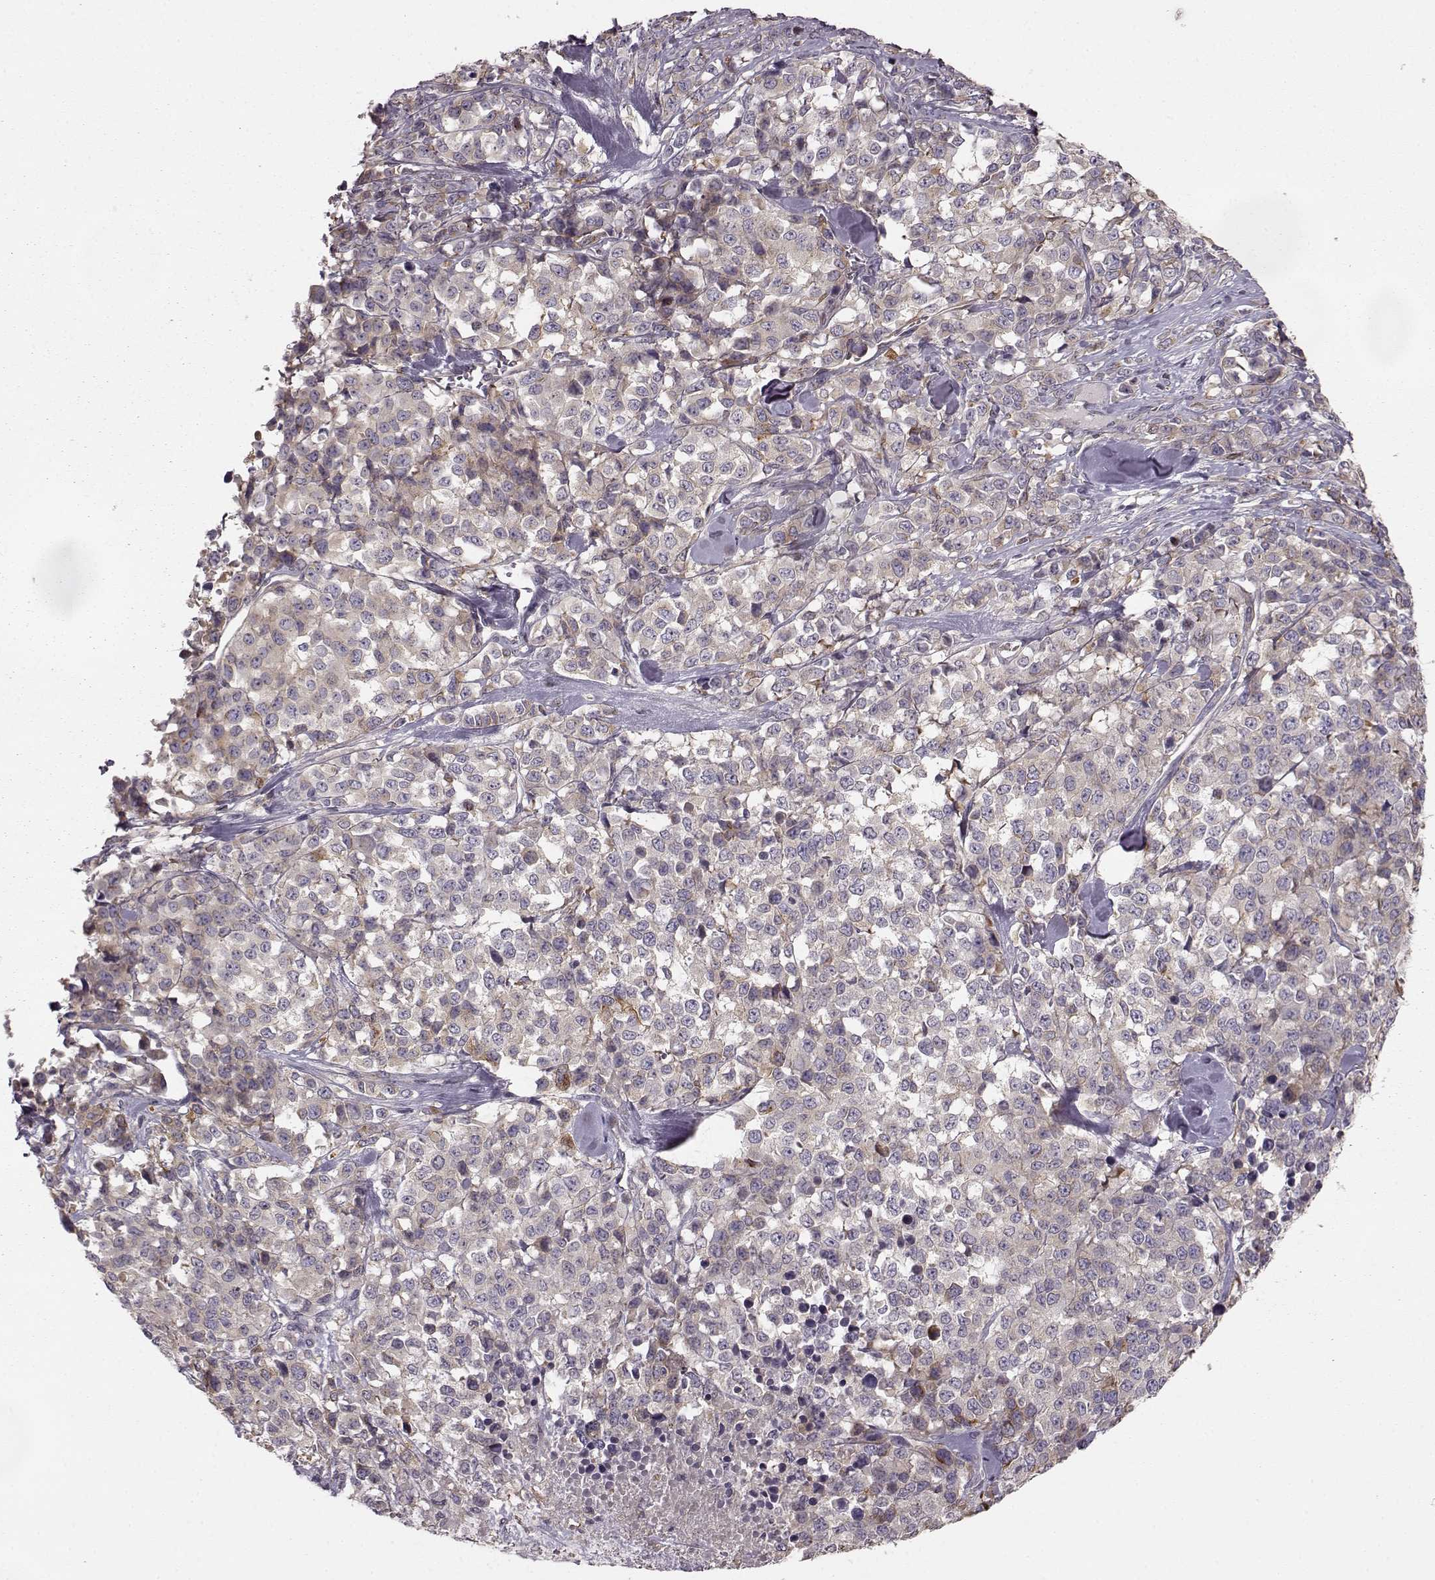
{"staining": {"intensity": "weak", "quantity": "<25%", "location": "cytoplasmic/membranous"}, "tissue": "melanoma", "cell_type": "Tumor cells", "image_type": "cancer", "snomed": [{"axis": "morphology", "description": "Malignant melanoma, Metastatic site"}, {"axis": "topography", "description": "Skin"}], "caption": "Immunohistochemistry photomicrograph of human malignant melanoma (metastatic site) stained for a protein (brown), which demonstrates no staining in tumor cells.", "gene": "MTR", "patient": {"sex": "male", "age": 84}}